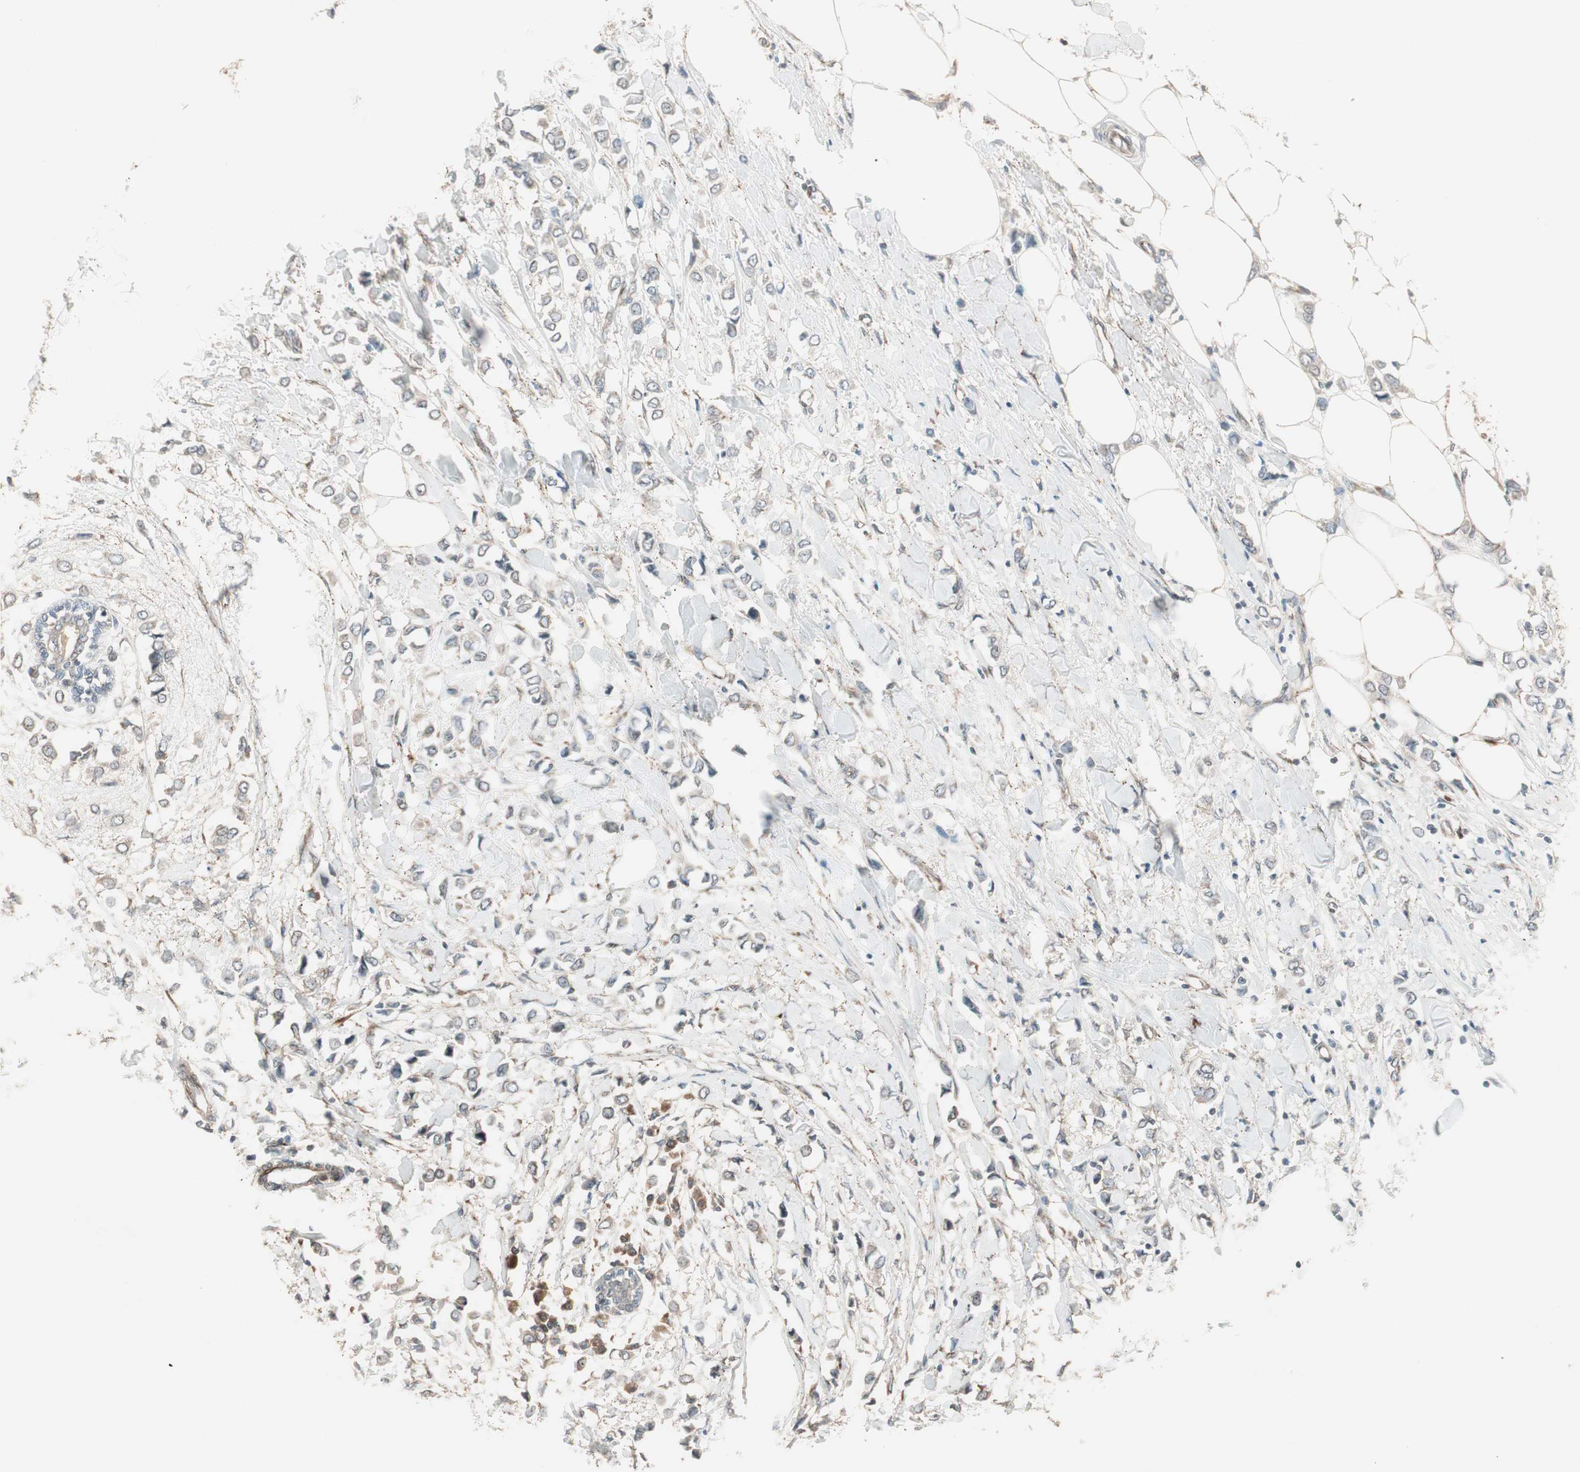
{"staining": {"intensity": "moderate", "quantity": "<25%", "location": "cytoplasmic/membranous"}, "tissue": "breast cancer", "cell_type": "Tumor cells", "image_type": "cancer", "snomed": [{"axis": "morphology", "description": "Lobular carcinoma"}, {"axis": "topography", "description": "Breast"}], "caption": "Lobular carcinoma (breast) stained with IHC reveals moderate cytoplasmic/membranous positivity in about <25% of tumor cells.", "gene": "PPP2R5E", "patient": {"sex": "female", "age": 51}}